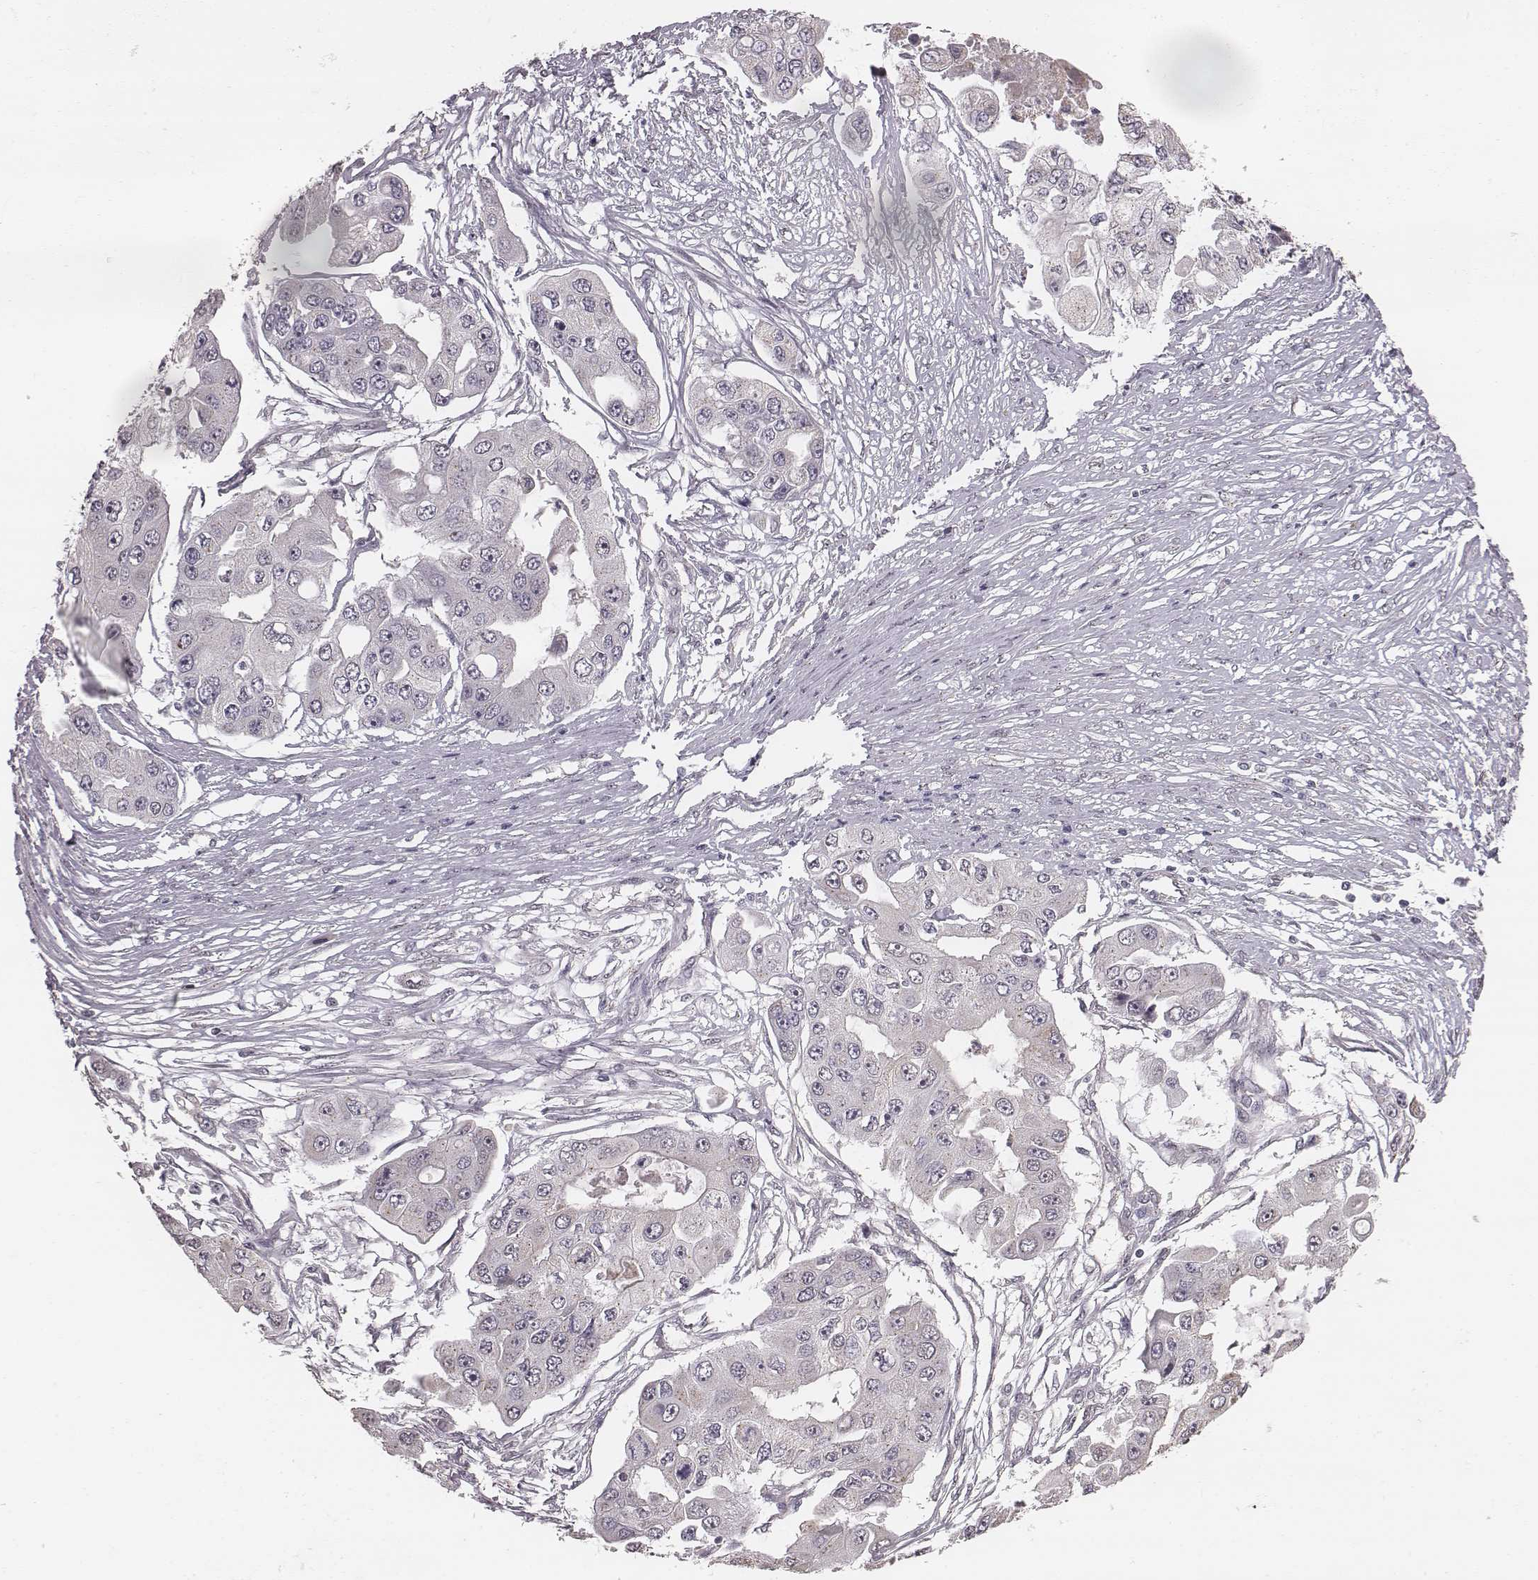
{"staining": {"intensity": "negative", "quantity": "none", "location": "none"}, "tissue": "ovarian cancer", "cell_type": "Tumor cells", "image_type": "cancer", "snomed": [{"axis": "morphology", "description": "Cystadenocarcinoma, serous, NOS"}, {"axis": "topography", "description": "Ovary"}], "caption": "Micrograph shows no significant protein staining in tumor cells of ovarian cancer (serous cystadenocarcinoma).", "gene": "SLC7A4", "patient": {"sex": "female", "age": 56}}